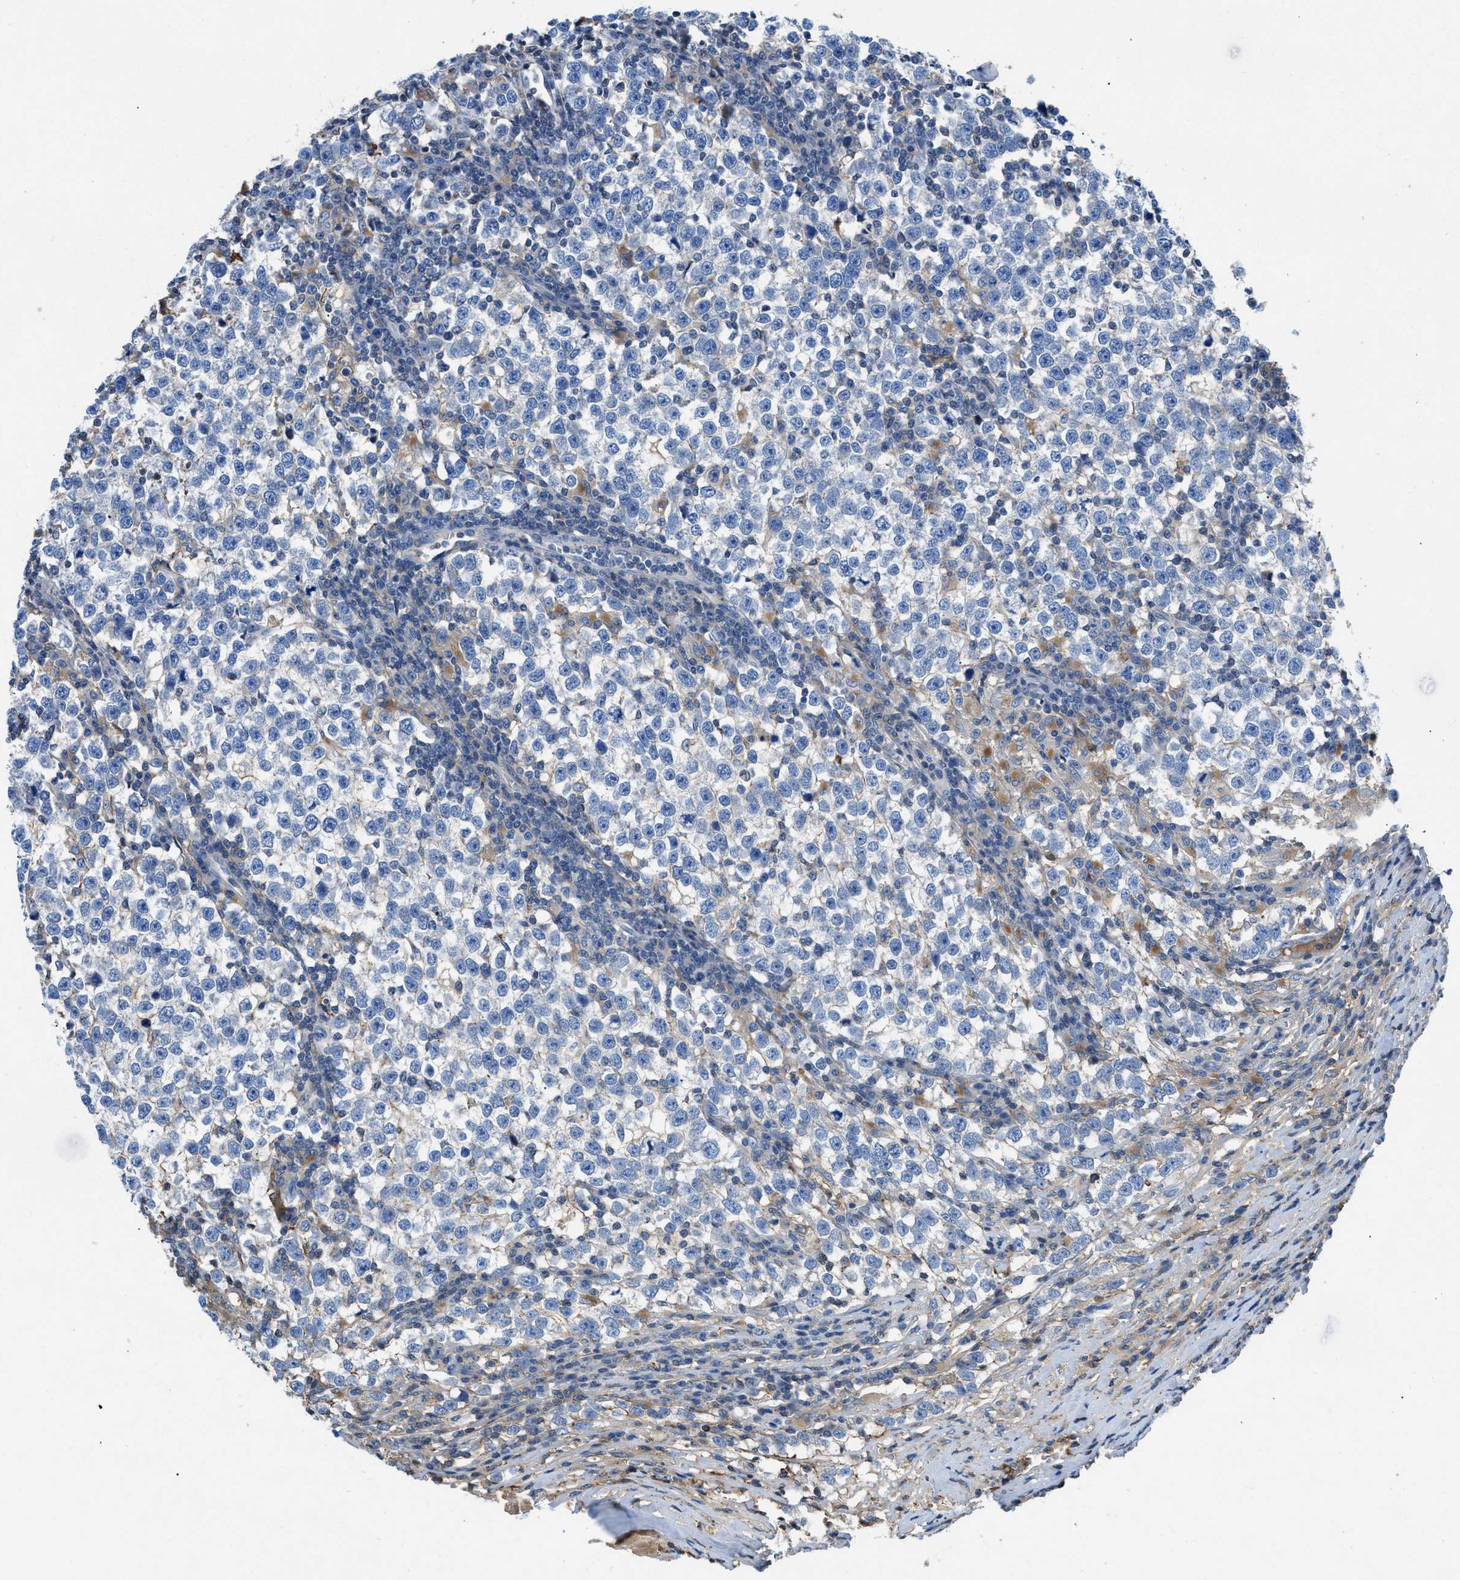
{"staining": {"intensity": "negative", "quantity": "none", "location": "none"}, "tissue": "testis cancer", "cell_type": "Tumor cells", "image_type": "cancer", "snomed": [{"axis": "morphology", "description": "Normal tissue, NOS"}, {"axis": "morphology", "description": "Seminoma, NOS"}, {"axis": "topography", "description": "Testis"}], "caption": "An IHC histopathology image of testis cancer (seminoma) is shown. There is no staining in tumor cells of testis cancer (seminoma).", "gene": "ATP6V0D1", "patient": {"sex": "male", "age": 43}}